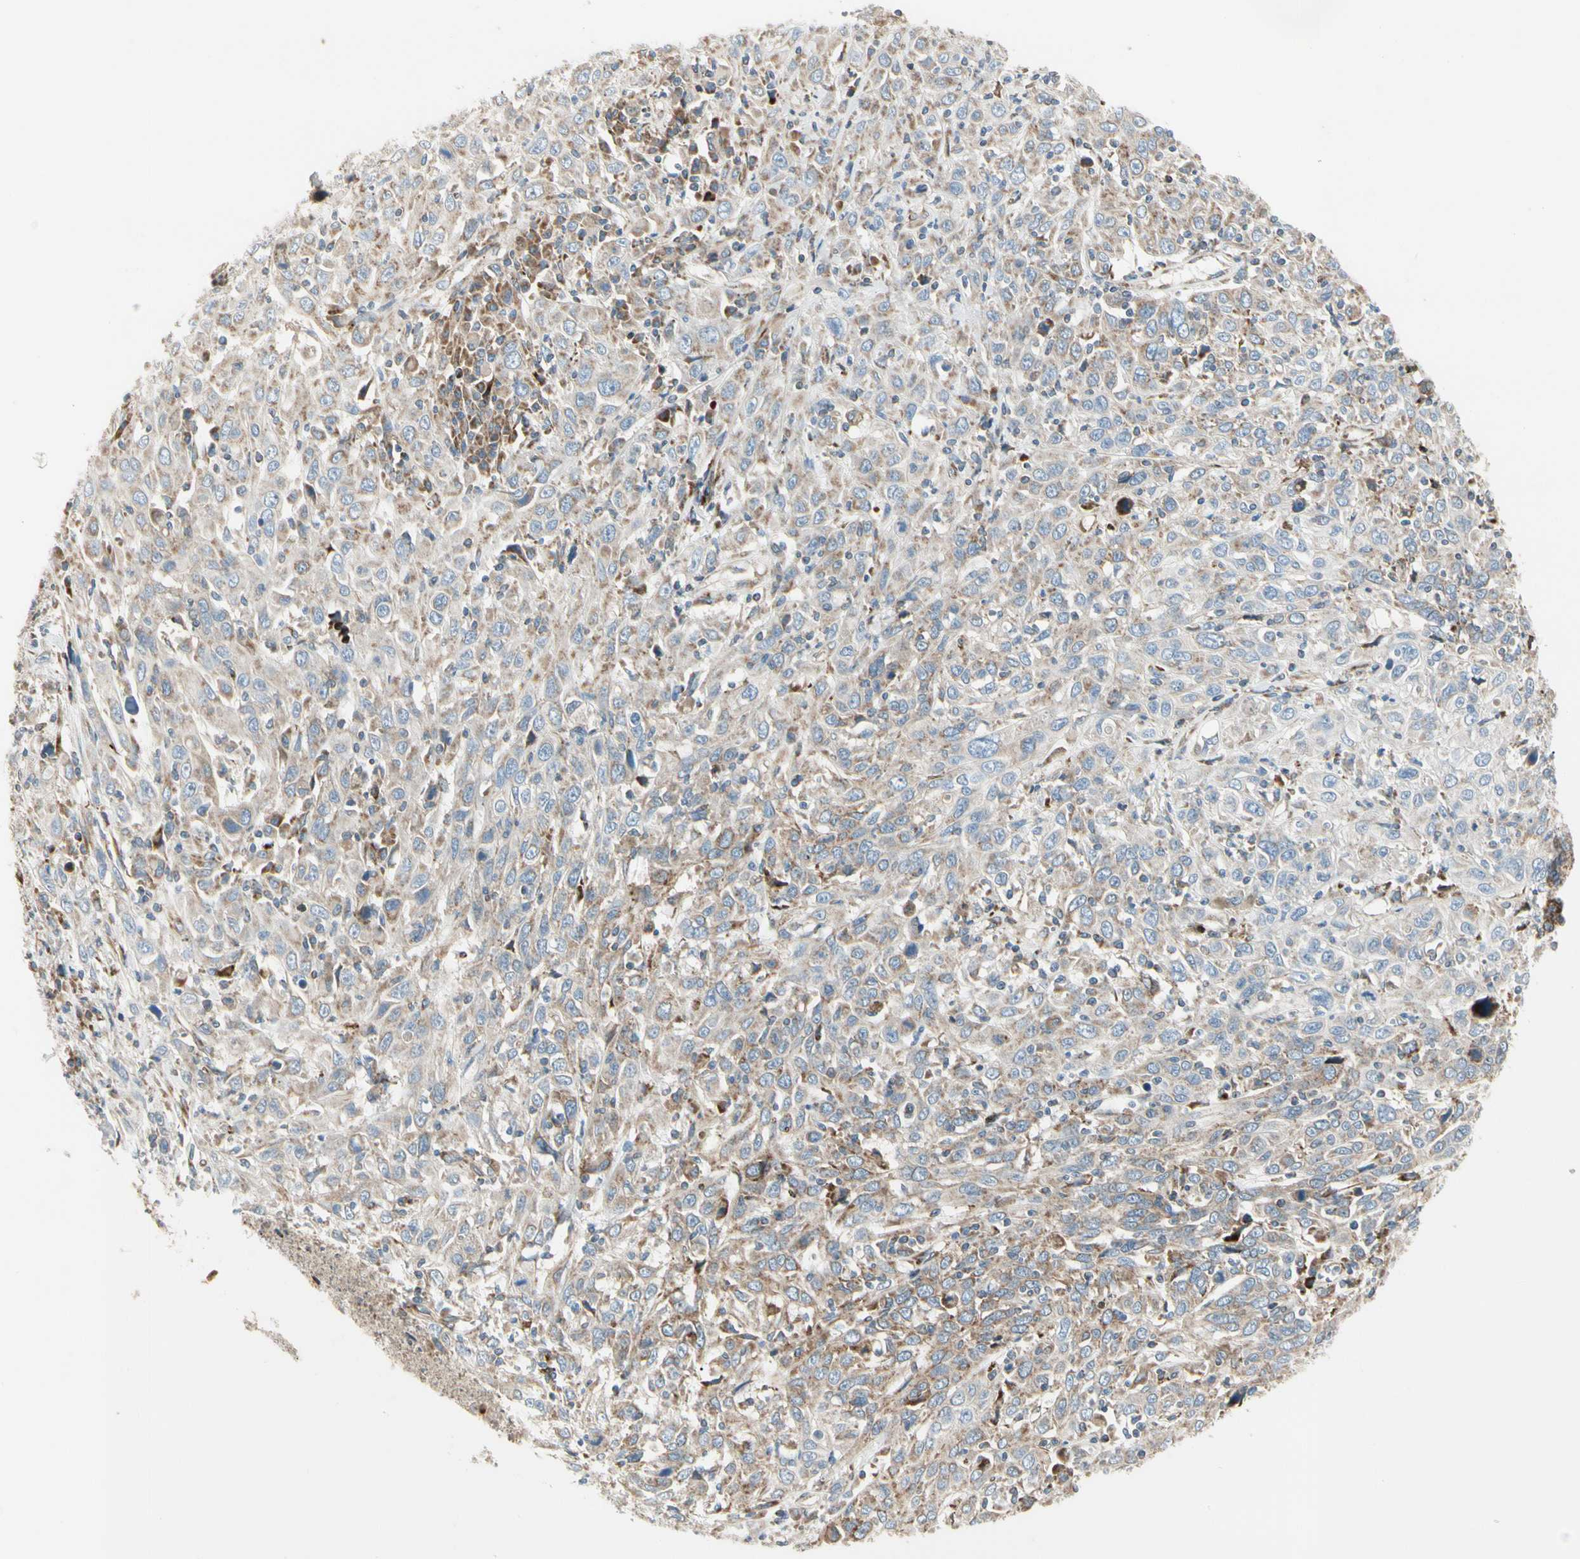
{"staining": {"intensity": "weak", "quantity": ">75%", "location": "cytoplasmic/membranous"}, "tissue": "cervical cancer", "cell_type": "Tumor cells", "image_type": "cancer", "snomed": [{"axis": "morphology", "description": "Squamous cell carcinoma, NOS"}, {"axis": "topography", "description": "Cervix"}], "caption": "An image of squamous cell carcinoma (cervical) stained for a protein displays weak cytoplasmic/membranous brown staining in tumor cells.", "gene": "MRPL9", "patient": {"sex": "female", "age": 46}}